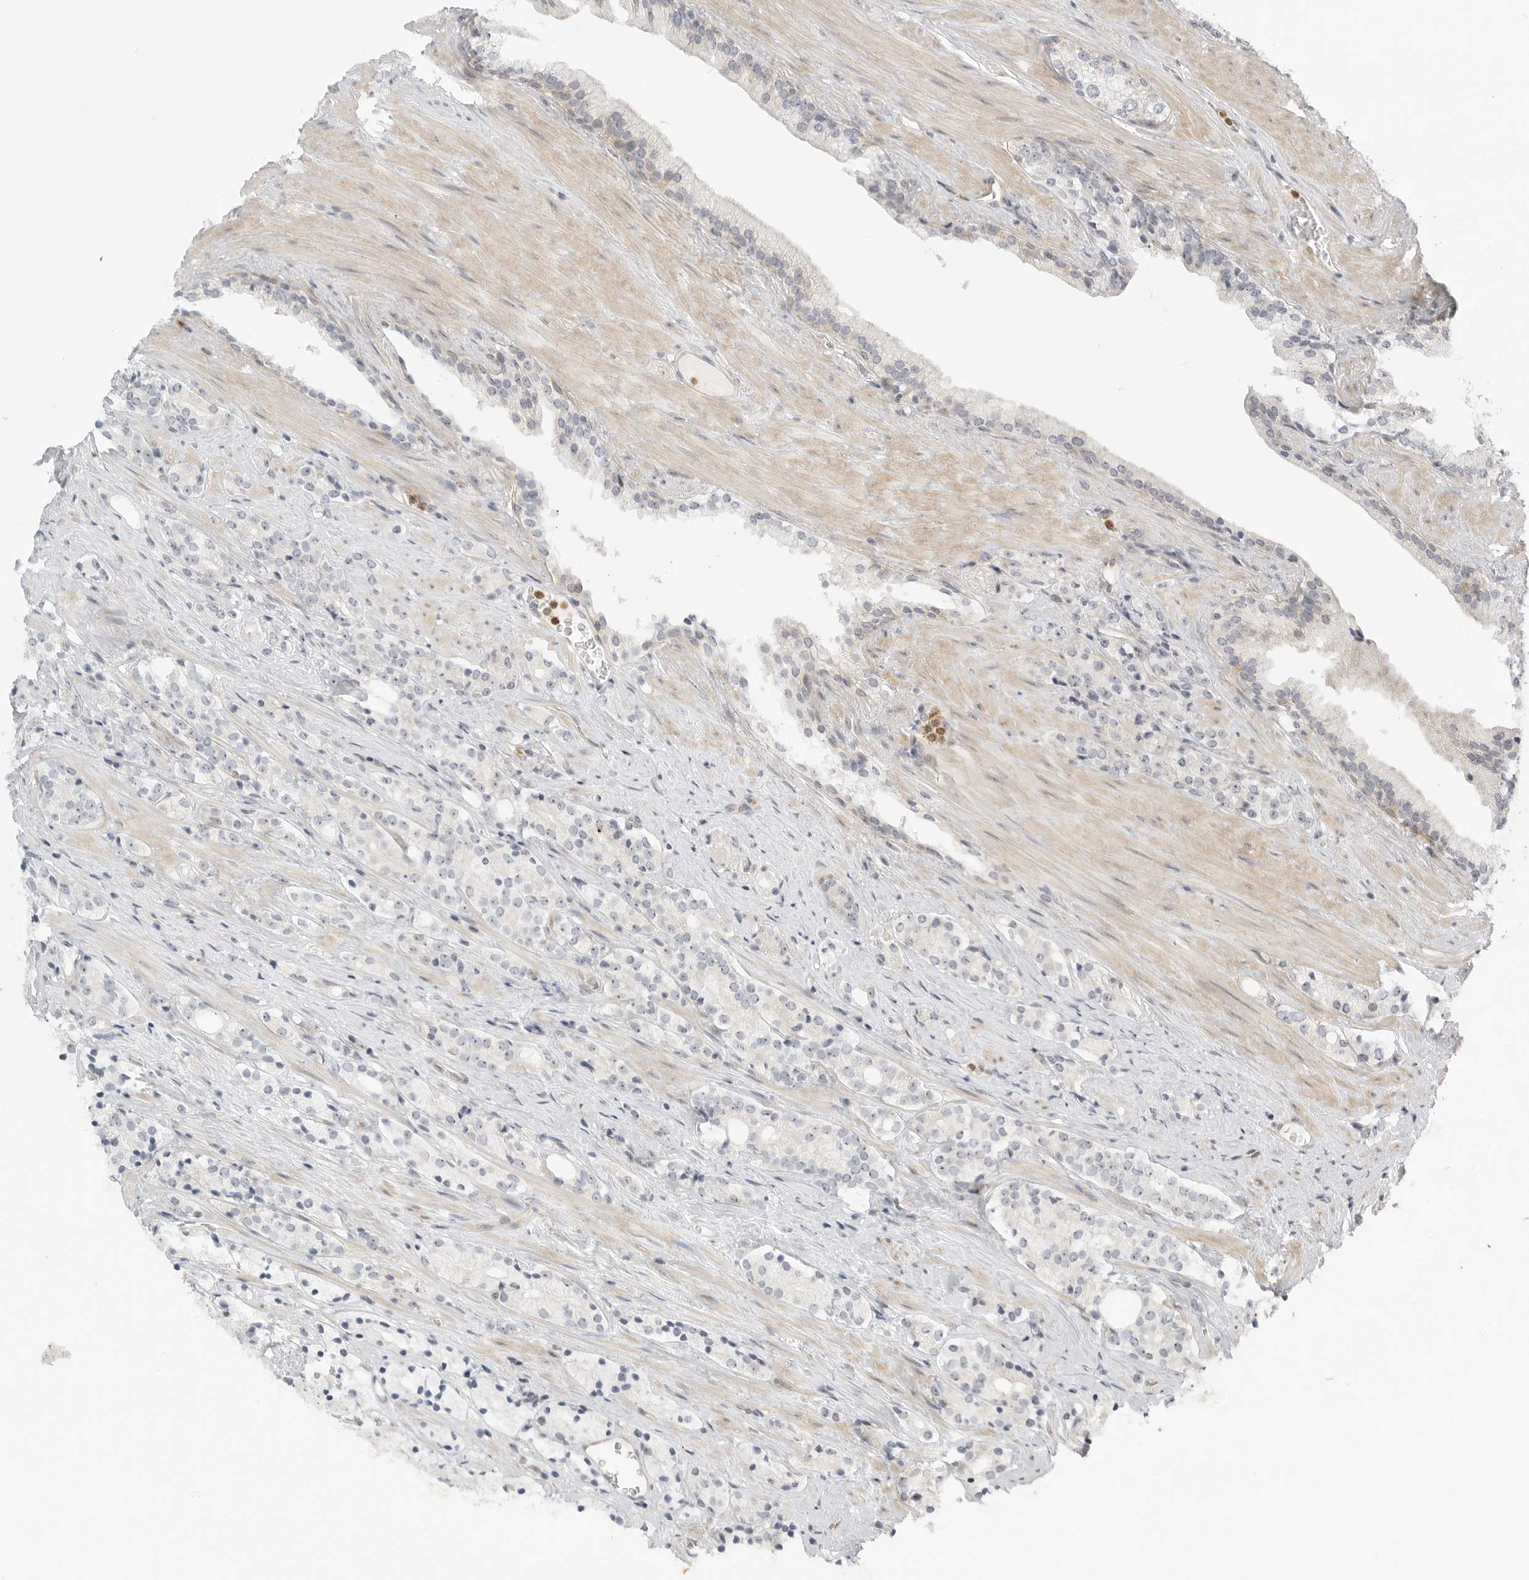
{"staining": {"intensity": "negative", "quantity": "none", "location": "none"}, "tissue": "prostate cancer", "cell_type": "Tumor cells", "image_type": "cancer", "snomed": [{"axis": "morphology", "description": "Adenocarcinoma, High grade"}, {"axis": "topography", "description": "Prostate"}], "caption": "Immunohistochemistry (IHC) of human prostate cancer exhibits no expression in tumor cells.", "gene": "DSCC1", "patient": {"sex": "male", "age": 71}}